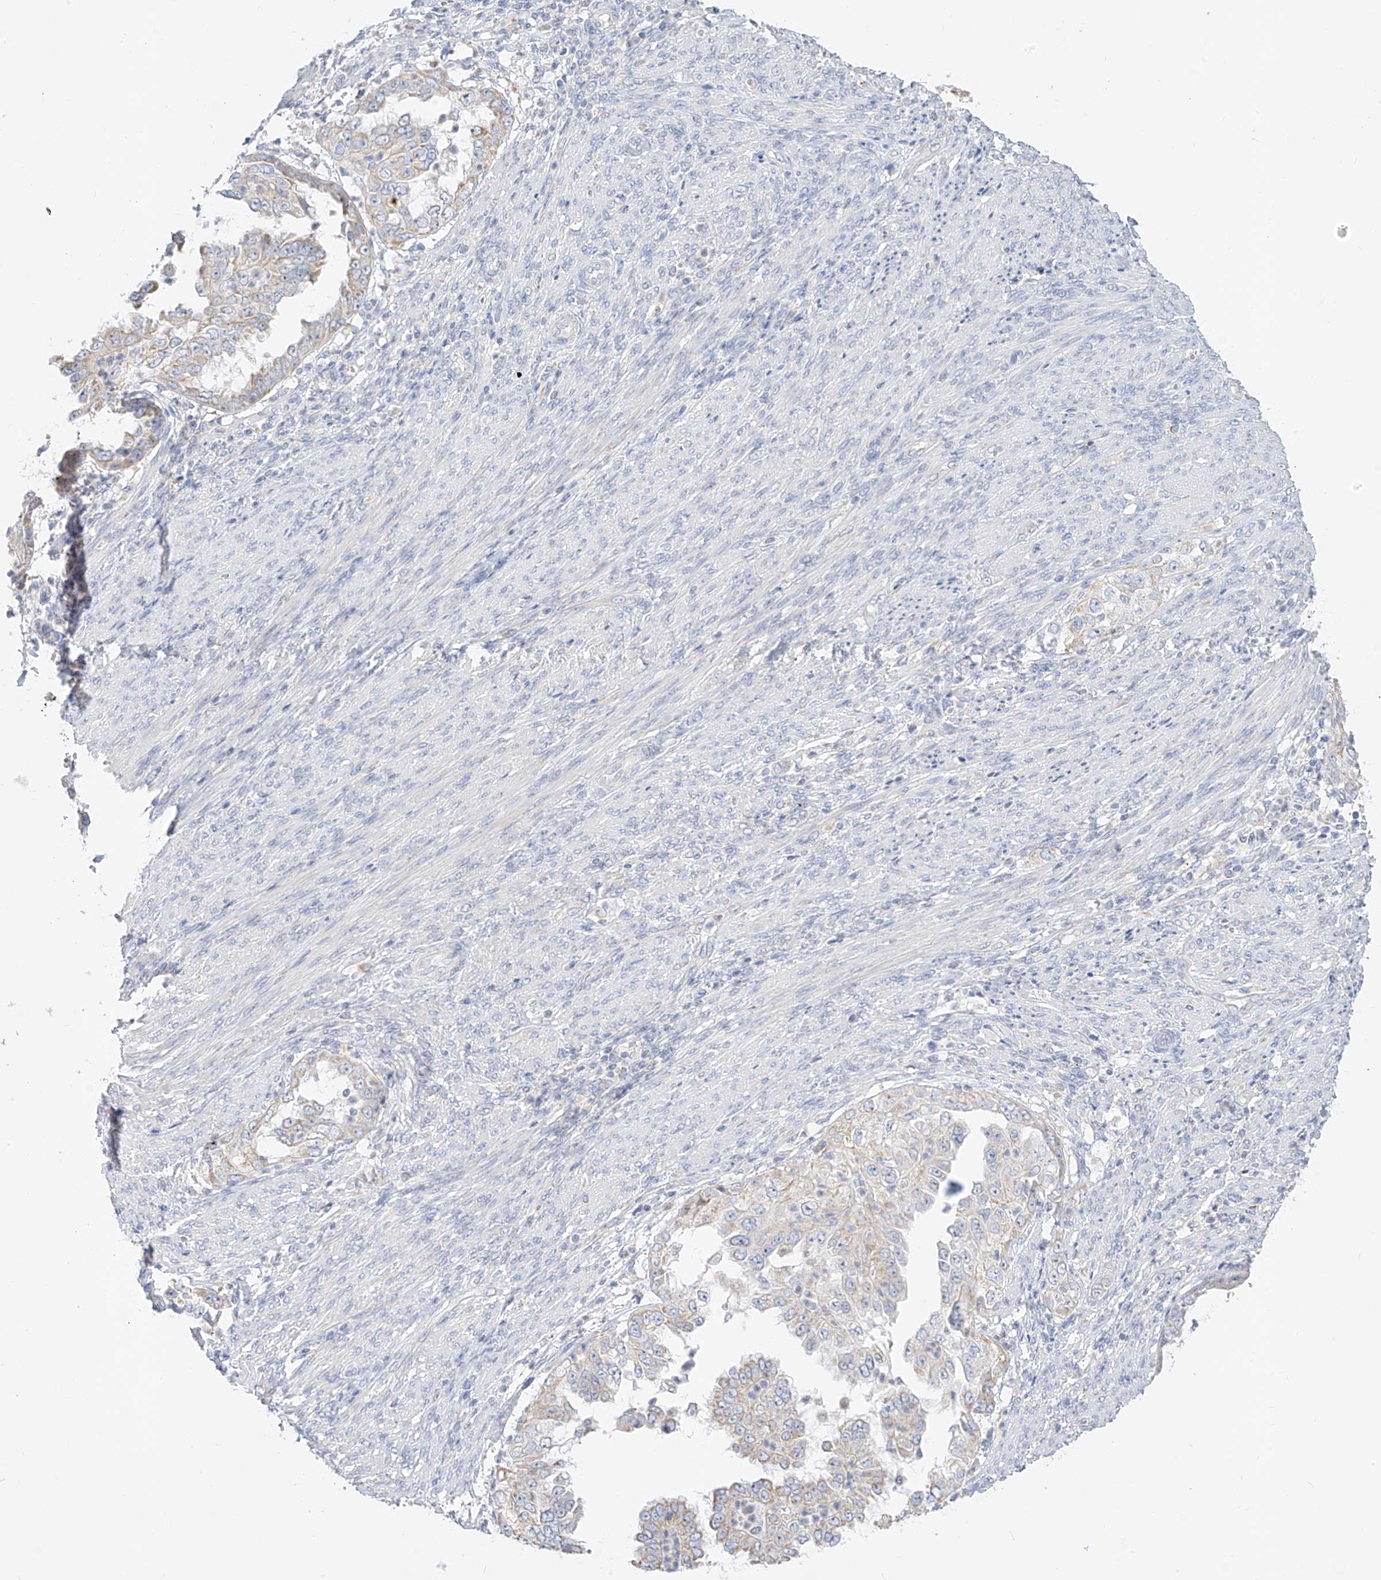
{"staining": {"intensity": "weak", "quantity": "<25%", "location": "cytoplasmic/membranous"}, "tissue": "endometrial cancer", "cell_type": "Tumor cells", "image_type": "cancer", "snomed": [{"axis": "morphology", "description": "Adenocarcinoma, NOS"}, {"axis": "topography", "description": "Endometrium"}], "caption": "Immunohistochemical staining of human endometrial adenocarcinoma shows no significant staining in tumor cells.", "gene": "ZNF404", "patient": {"sex": "female", "age": 85}}